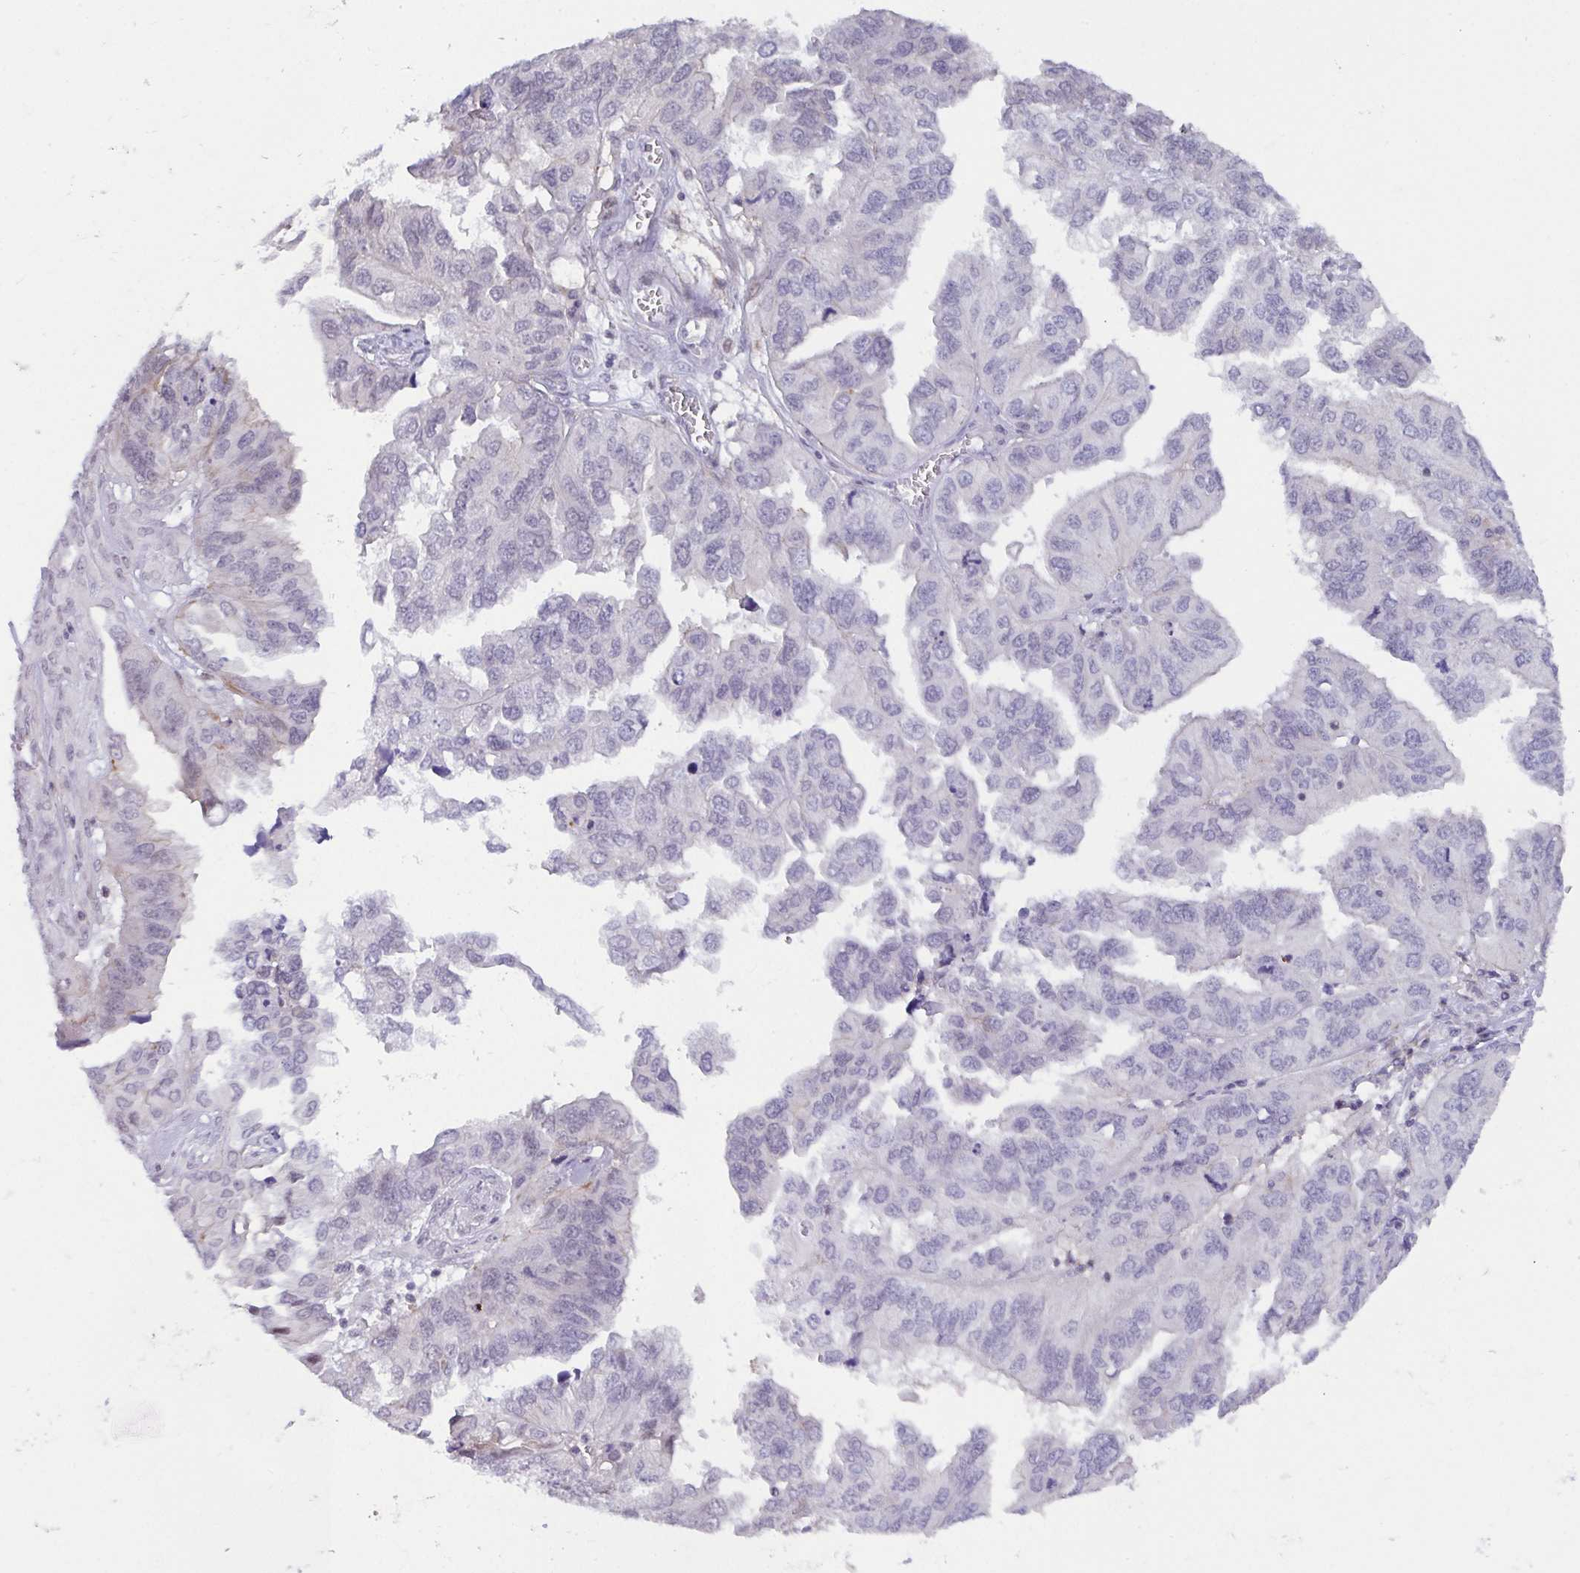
{"staining": {"intensity": "negative", "quantity": "none", "location": "none"}, "tissue": "ovarian cancer", "cell_type": "Tumor cells", "image_type": "cancer", "snomed": [{"axis": "morphology", "description": "Cystadenocarcinoma, serous, NOS"}, {"axis": "topography", "description": "Ovary"}], "caption": "Human serous cystadenocarcinoma (ovarian) stained for a protein using immunohistochemistry (IHC) exhibits no expression in tumor cells.", "gene": "WDR72", "patient": {"sex": "female", "age": 79}}